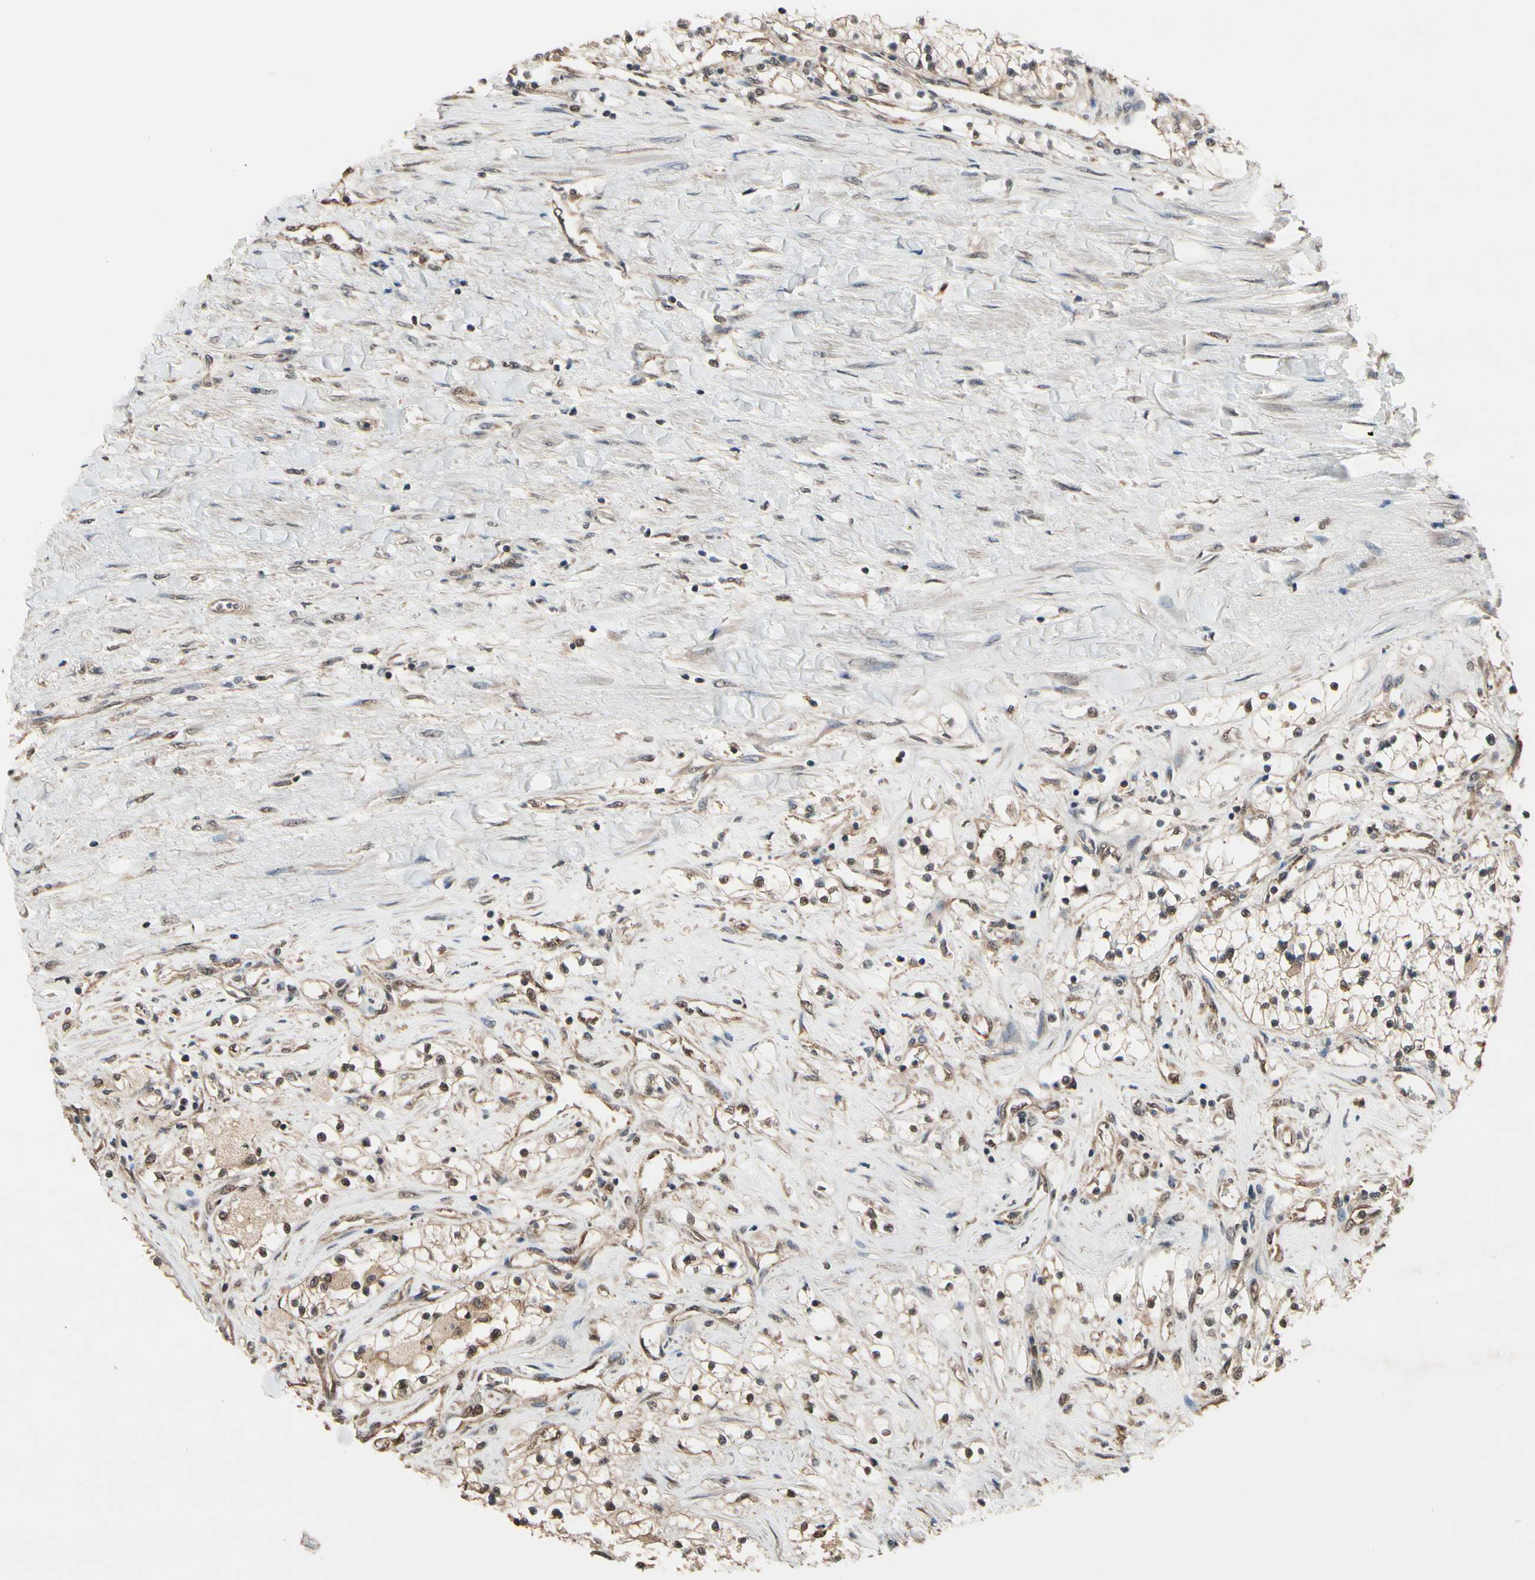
{"staining": {"intensity": "strong", "quantity": ">75%", "location": "cytoplasmic/membranous,nuclear"}, "tissue": "renal cancer", "cell_type": "Tumor cells", "image_type": "cancer", "snomed": [{"axis": "morphology", "description": "Adenocarcinoma, NOS"}, {"axis": "topography", "description": "Kidney"}], "caption": "Renal cancer stained with a brown dye displays strong cytoplasmic/membranous and nuclear positive staining in approximately >75% of tumor cells.", "gene": "PNPLA7", "patient": {"sex": "male", "age": 68}}